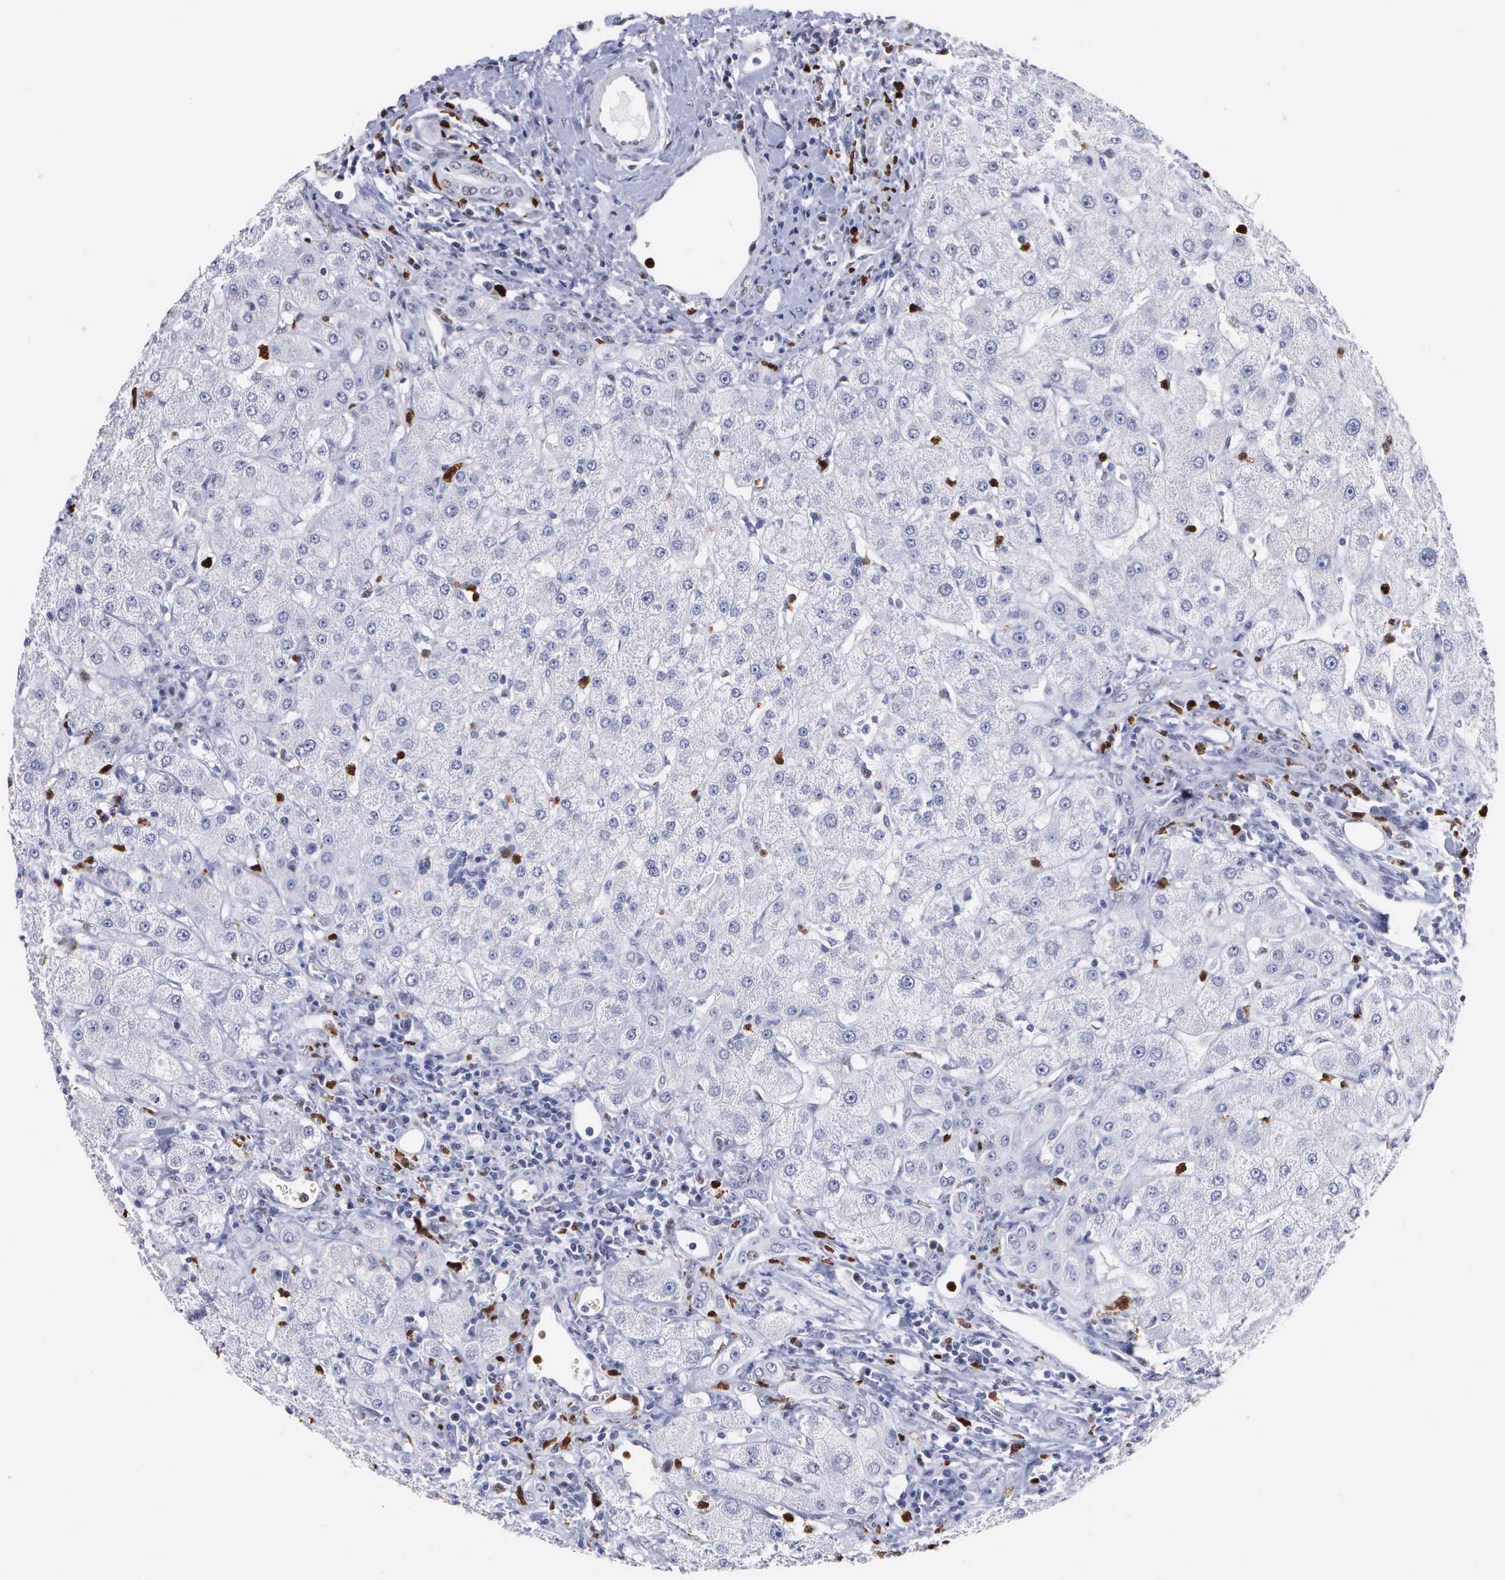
{"staining": {"intensity": "negative", "quantity": "none", "location": "none"}, "tissue": "liver", "cell_type": "Cholangiocytes", "image_type": "normal", "snomed": [{"axis": "morphology", "description": "Normal tissue, NOS"}, {"axis": "topography", "description": "Liver"}], "caption": "DAB (3,3'-diaminobenzidine) immunohistochemical staining of unremarkable liver shows no significant staining in cholangiocytes.", "gene": "SPIN3", "patient": {"sex": "female", "age": 79}}